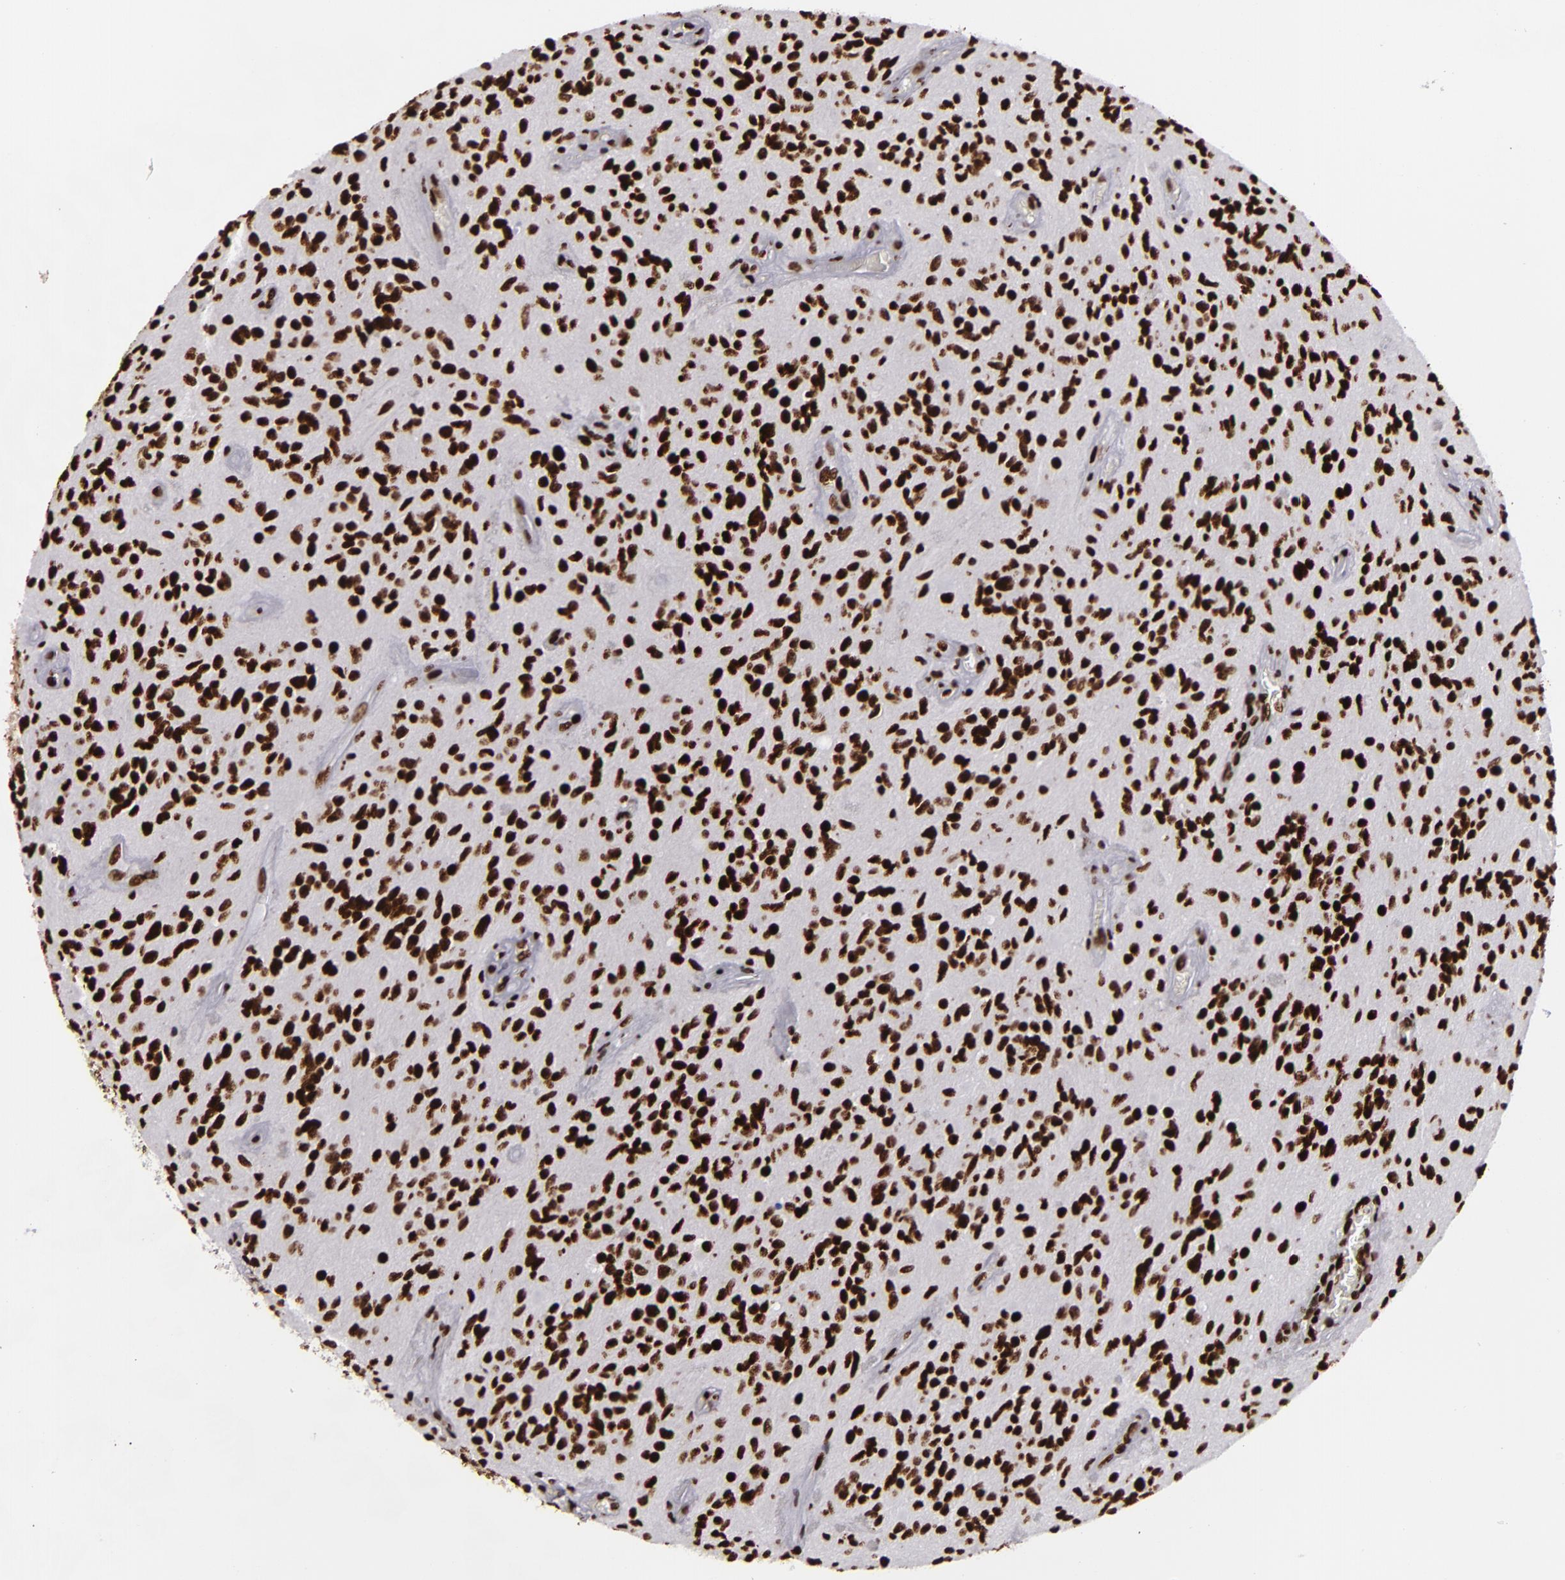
{"staining": {"intensity": "strong", "quantity": ">75%", "location": "nuclear"}, "tissue": "glioma", "cell_type": "Tumor cells", "image_type": "cancer", "snomed": [{"axis": "morphology", "description": "Glioma, malignant, Low grade"}, {"axis": "topography", "description": "Brain"}], "caption": "Glioma stained for a protein reveals strong nuclear positivity in tumor cells.", "gene": "SAFB", "patient": {"sex": "female", "age": 15}}